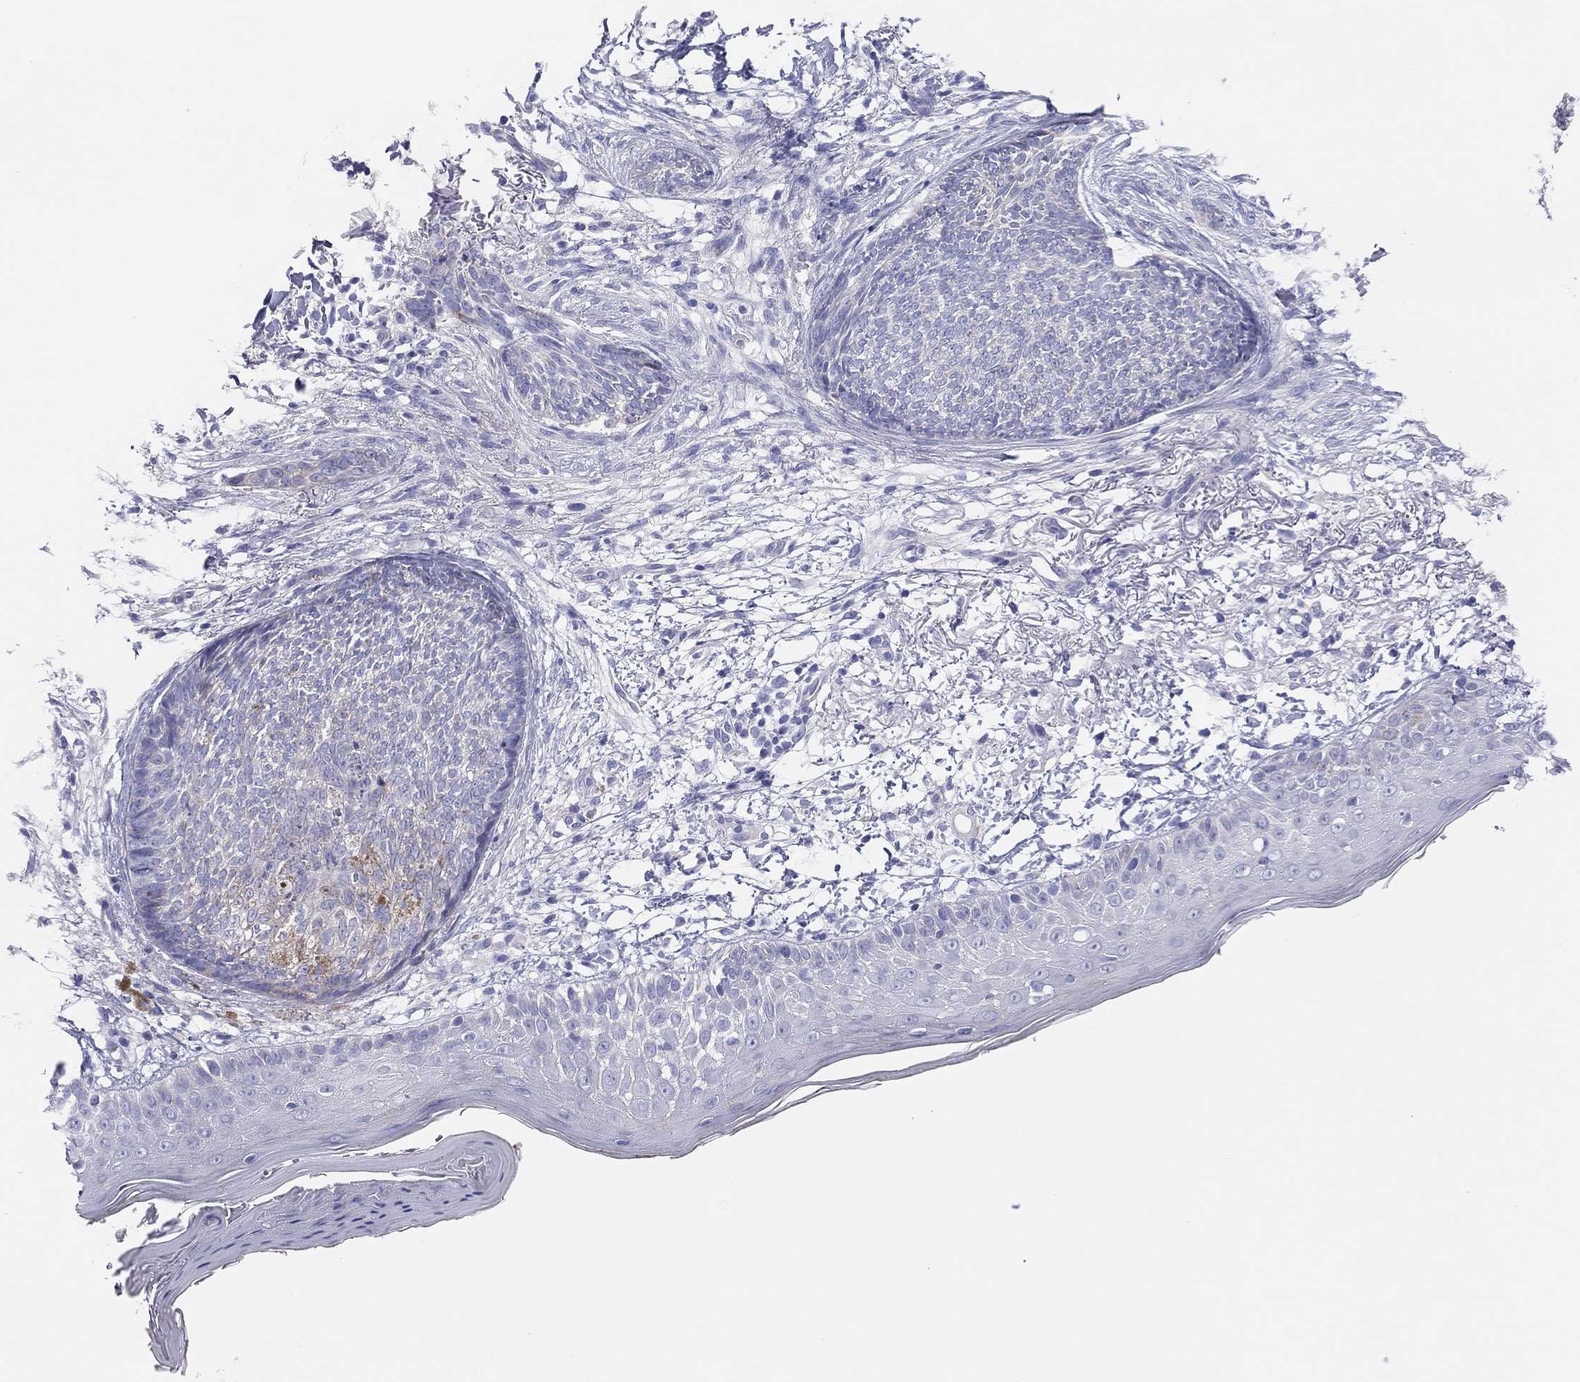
{"staining": {"intensity": "negative", "quantity": "none", "location": "none"}, "tissue": "skin cancer", "cell_type": "Tumor cells", "image_type": "cancer", "snomed": [{"axis": "morphology", "description": "Normal tissue, NOS"}, {"axis": "morphology", "description": "Basal cell carcinoma"}, {"axis": "topography", "description": "Skin"}], "caption": "Skin cancer (basal cell carcinoma) stained for a protein using immunohistochemistry reveals no positivity tumor cells.", "gene": "MGAT4C", "patient": {"sex": "male", "age": 84}}